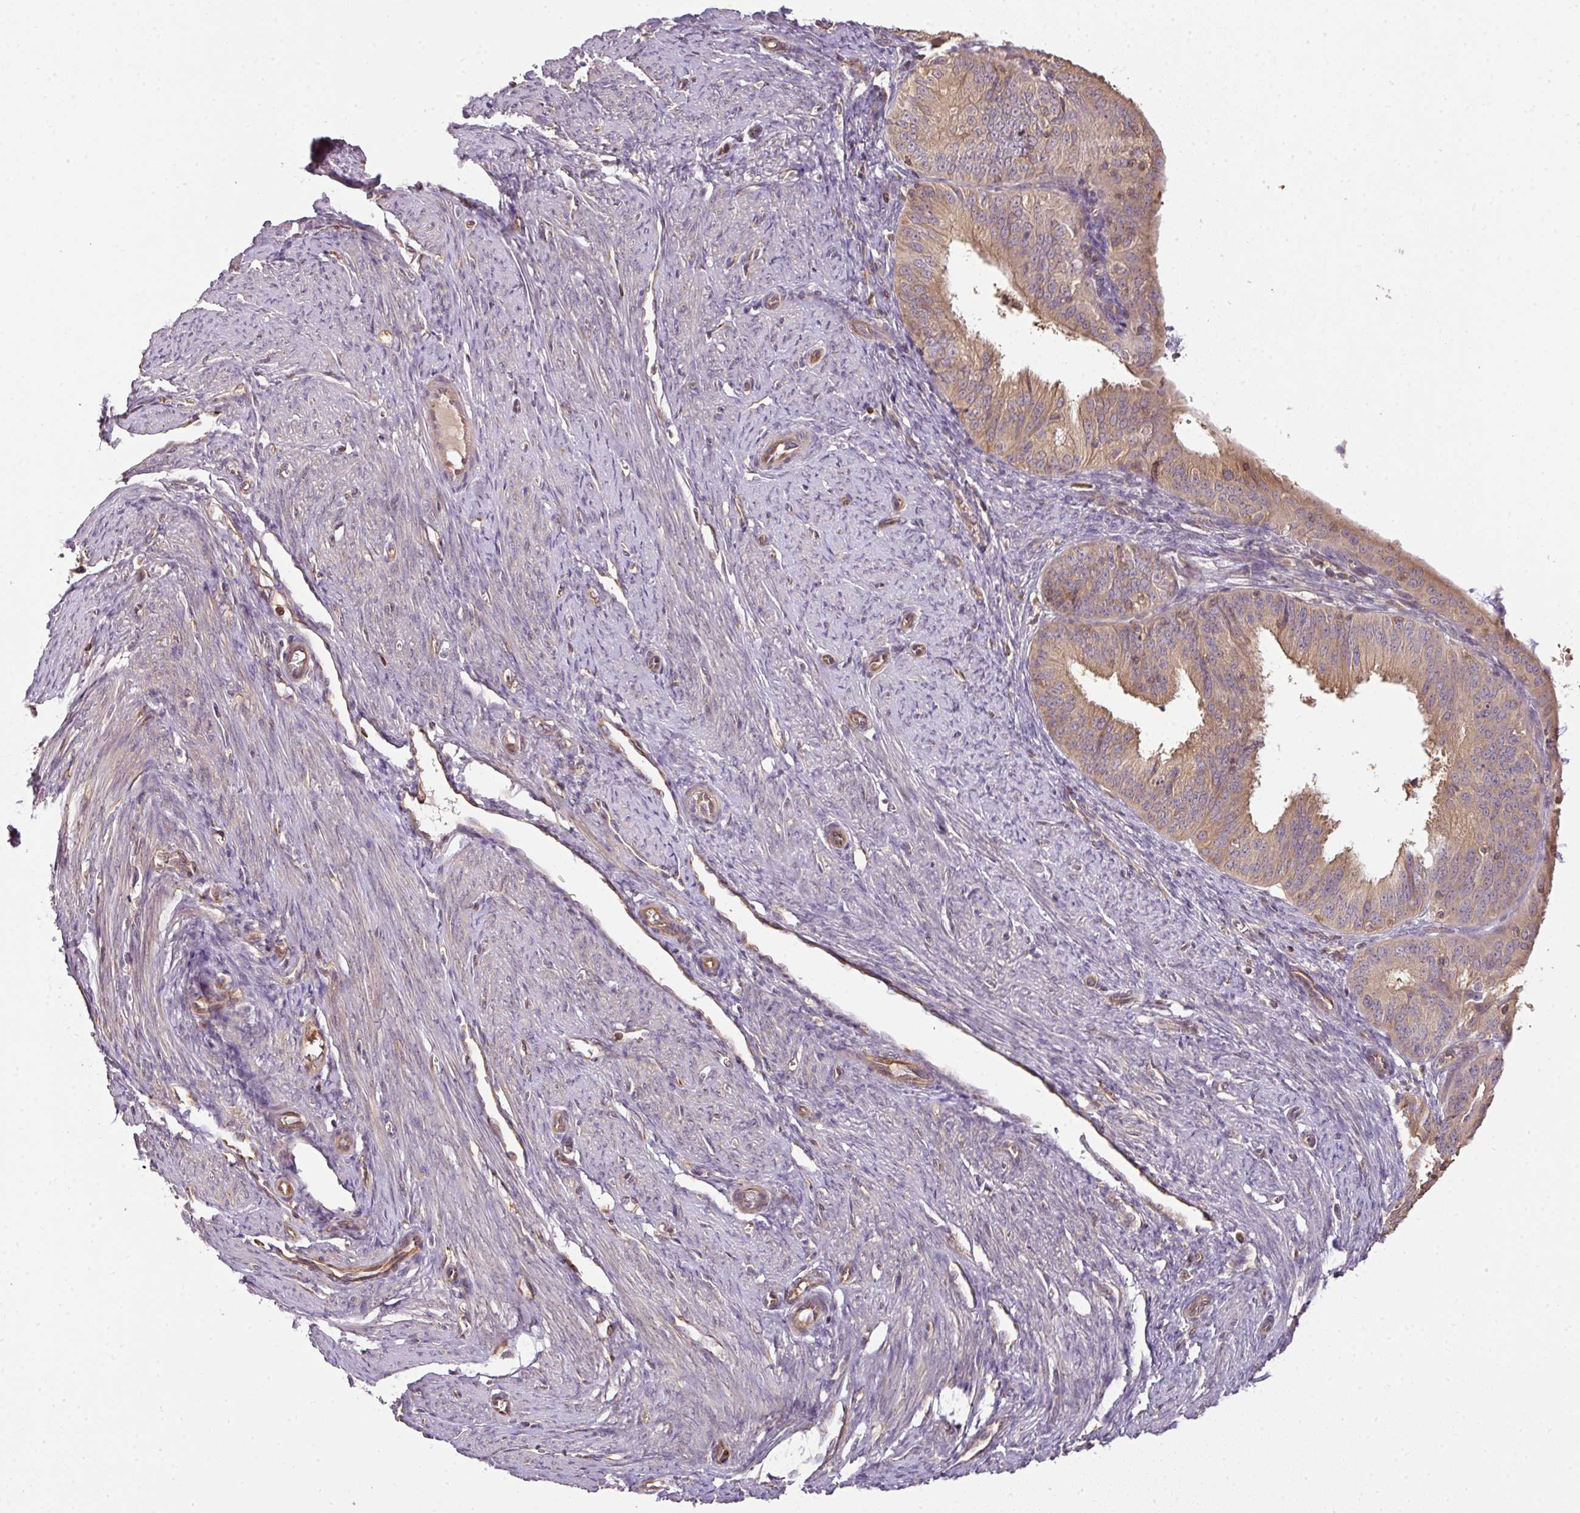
{"staining": {"intensity": "moderate", "quantity": ">75%", "location": "cytoplasmic/membranous"}, "tissue": "endometrial cancer", "cell_type": "Tumor cells", "image_type": "cancer", "snomed": [{"axis": "morphology", "description": "Adenocarcinoma, NOS"}, {"axis": "topography", "description": "Endometrium"}], "caption": "This histopathology image shows immunohistochemistry (IHC) staining of human adenocarcinoma (endometrial), with medium moderate cytoplasmic/membranous expression in about >75% of tumor cells.", "gene": "TCL1B", "patient": {"sex": "female", "age": 51}}